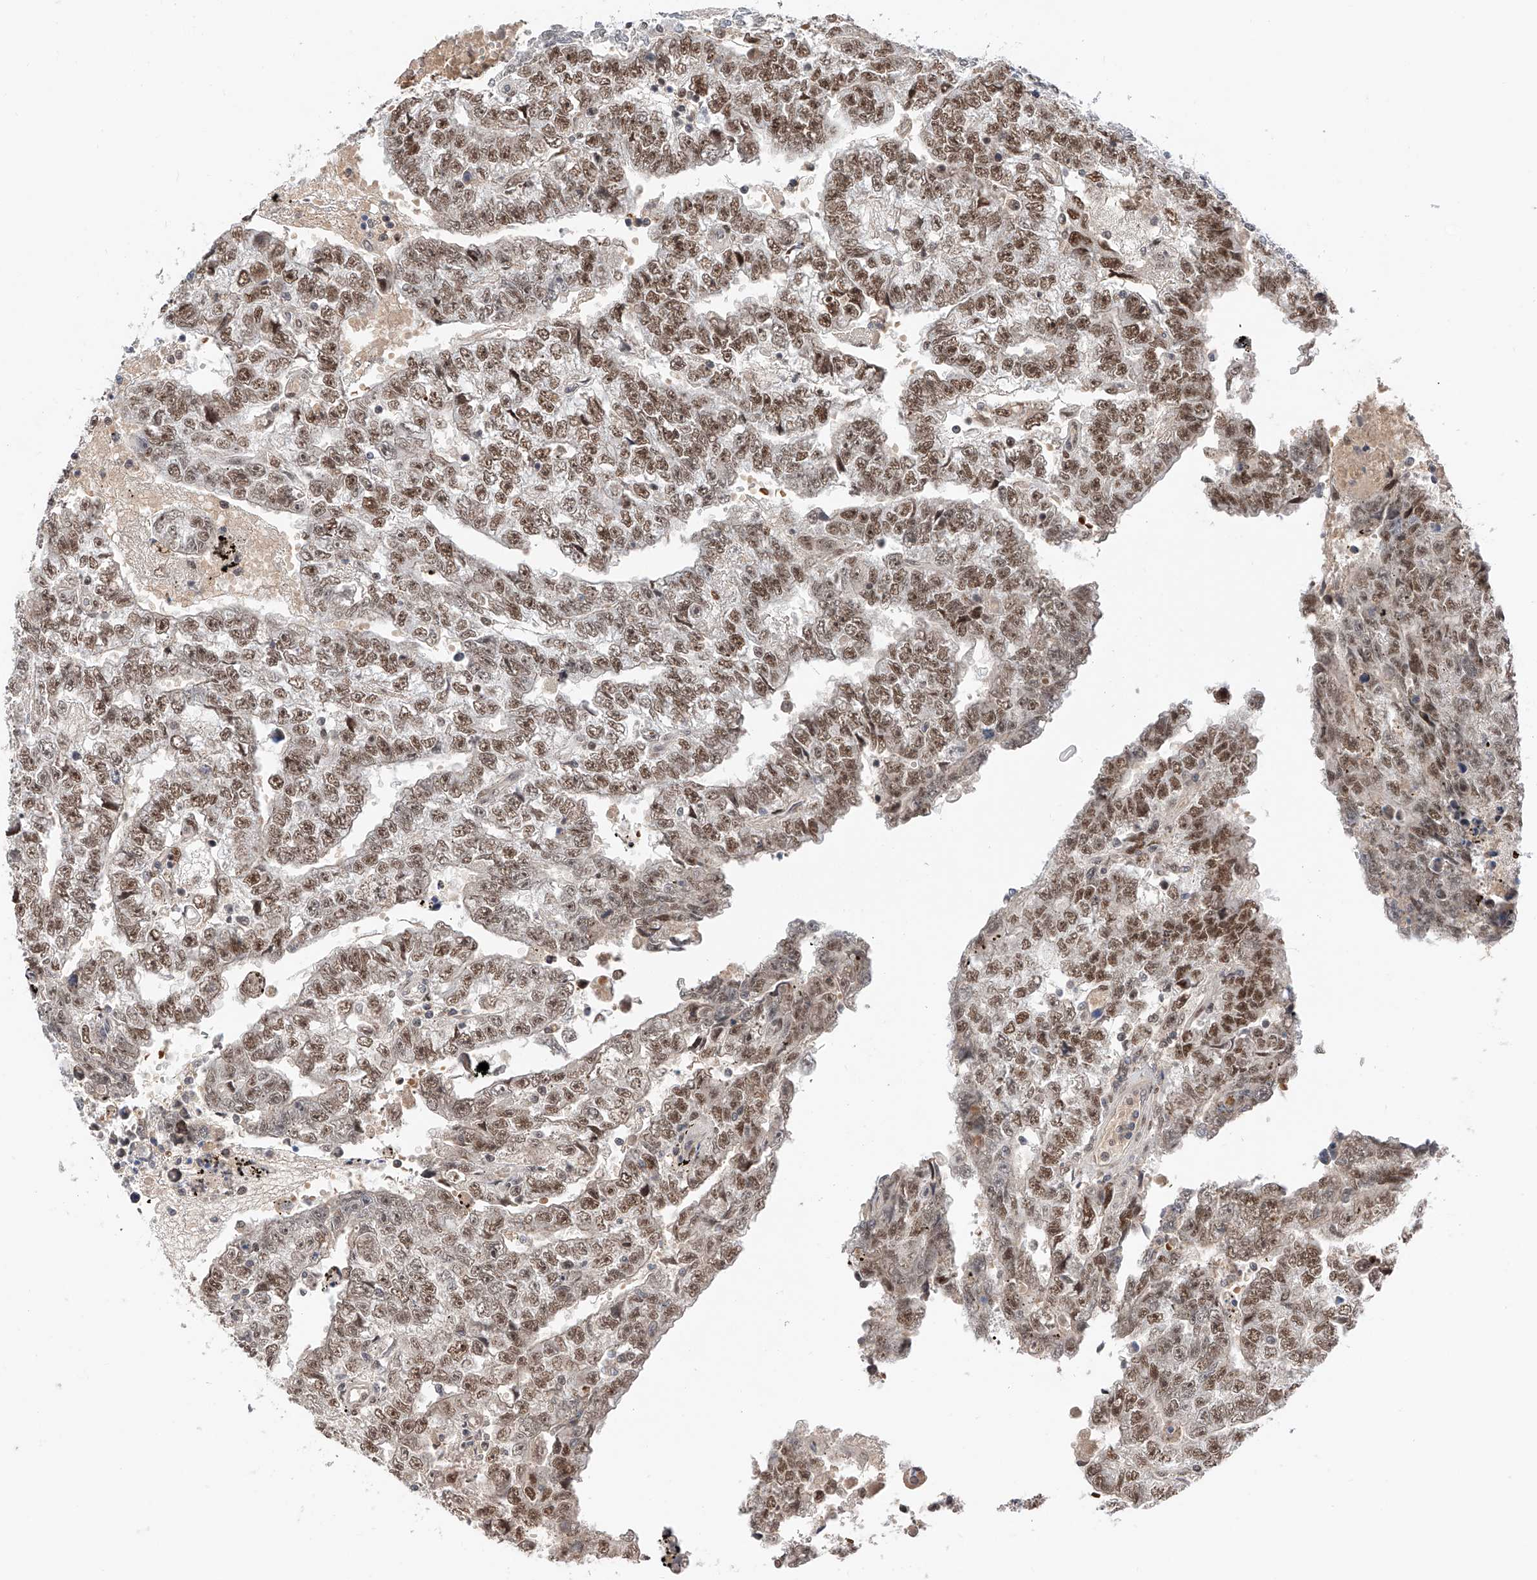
{"staining": {"intensity": "moderate", "quantity": ">75%", "location": "nuclear"}, "tissue": "testis cancer", "cell_type": "Tumor cells", "image_type": "cancer", "snomed": [{"axis": "morphology", "description": "Carcinoma, Embryonal, NOS"}, {"axis": "topography", "description": "Testis"}], "caption": "Human testis cancer stained with a protein marker exhibits moderate staining in tumor cells.", "gene": "SNRNP200", "patient": {"sex": "male", "age": 25}}